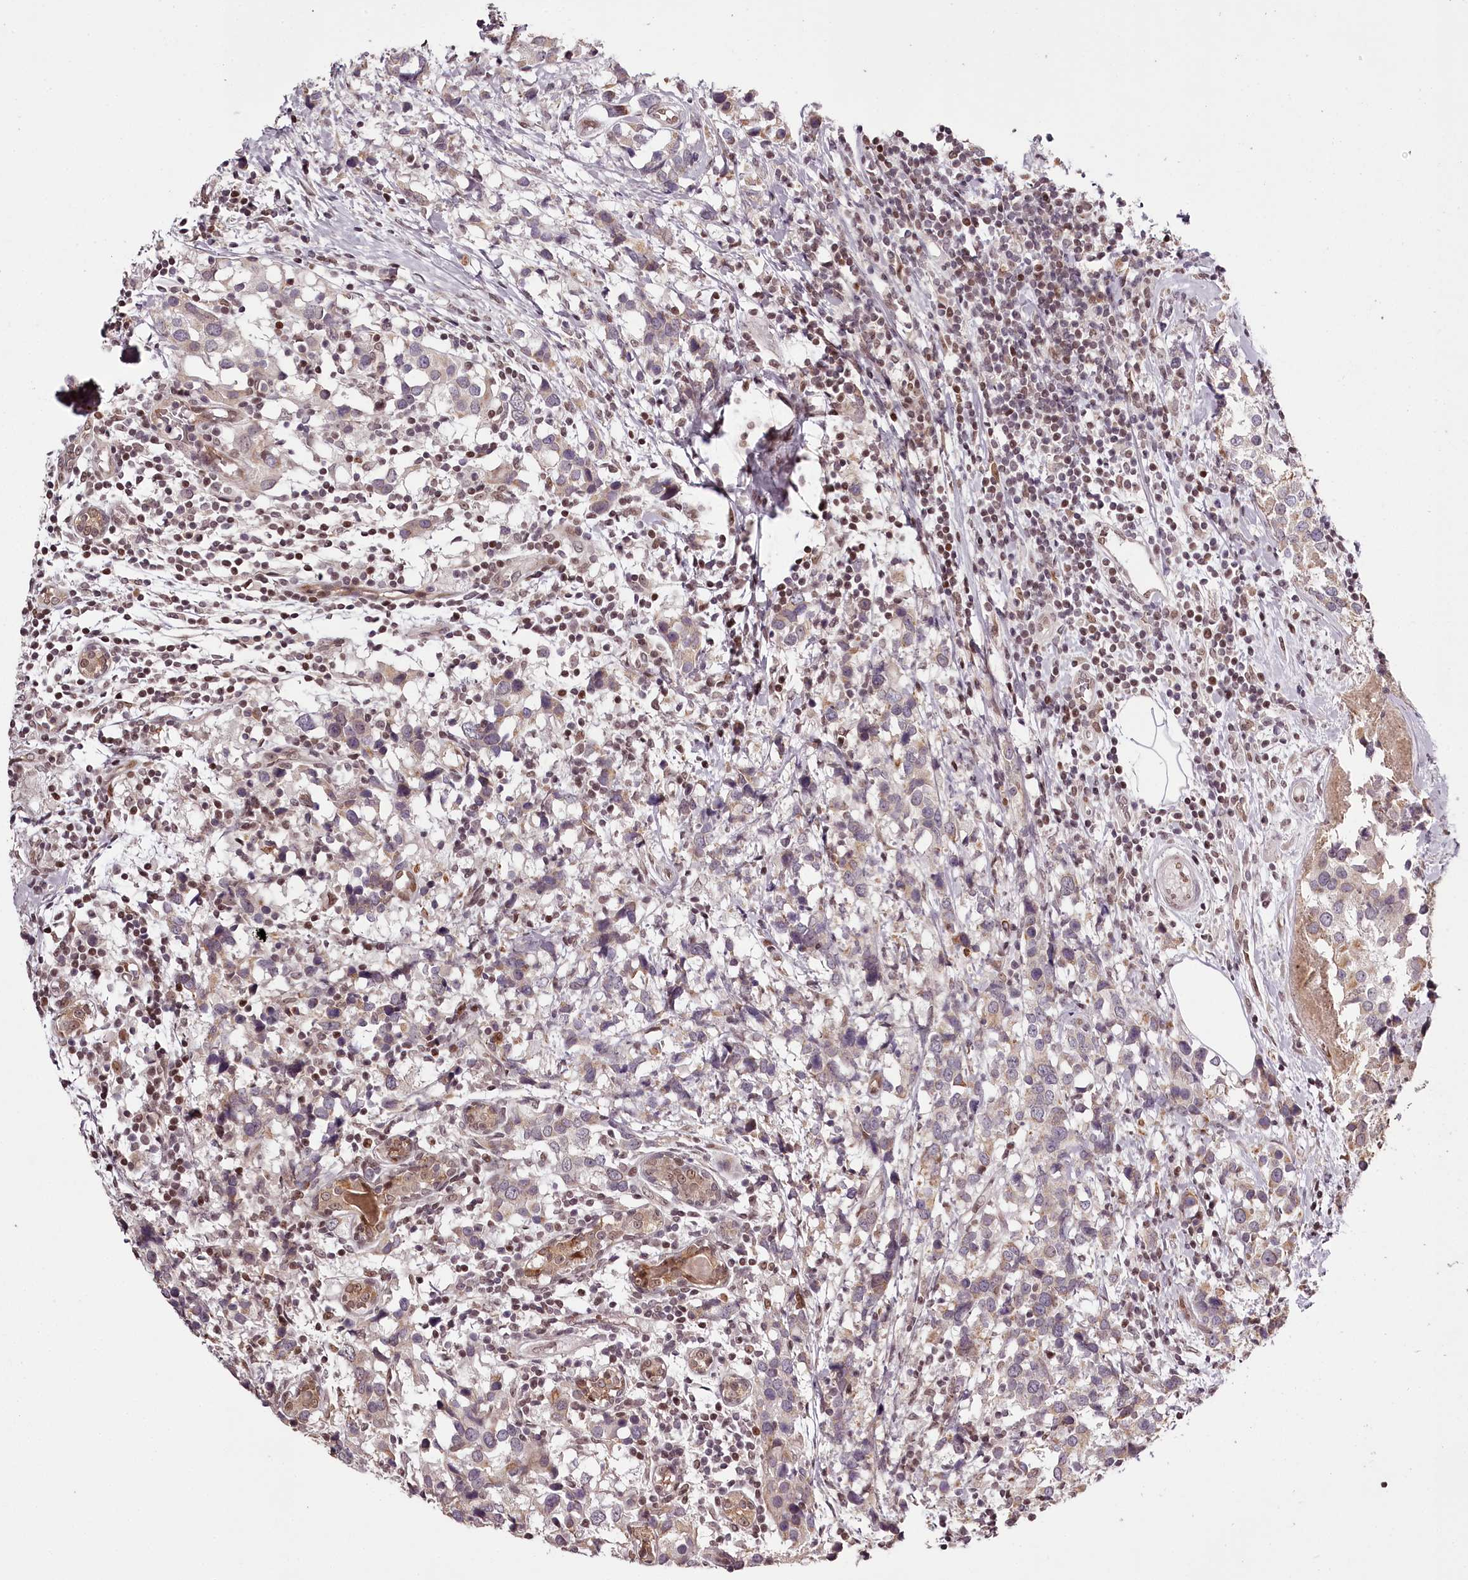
{"staining": {"intensity": "negative", "quantity": "none", "location": "none"}, "tissue": "breast cancer", "cell_type": "Tumor cells", "image_type": "cancer", "snomed": [{"axis": "morphology", "description": "Lobular carcinoma"}, {"axis": "topography", "description": "Breast"}], "caption": "An image of breast cancer stained for a protein displays no brown staining in tumor cells.", "gene": "THYN1", "patient": {"sex": "female", "age": 59}}